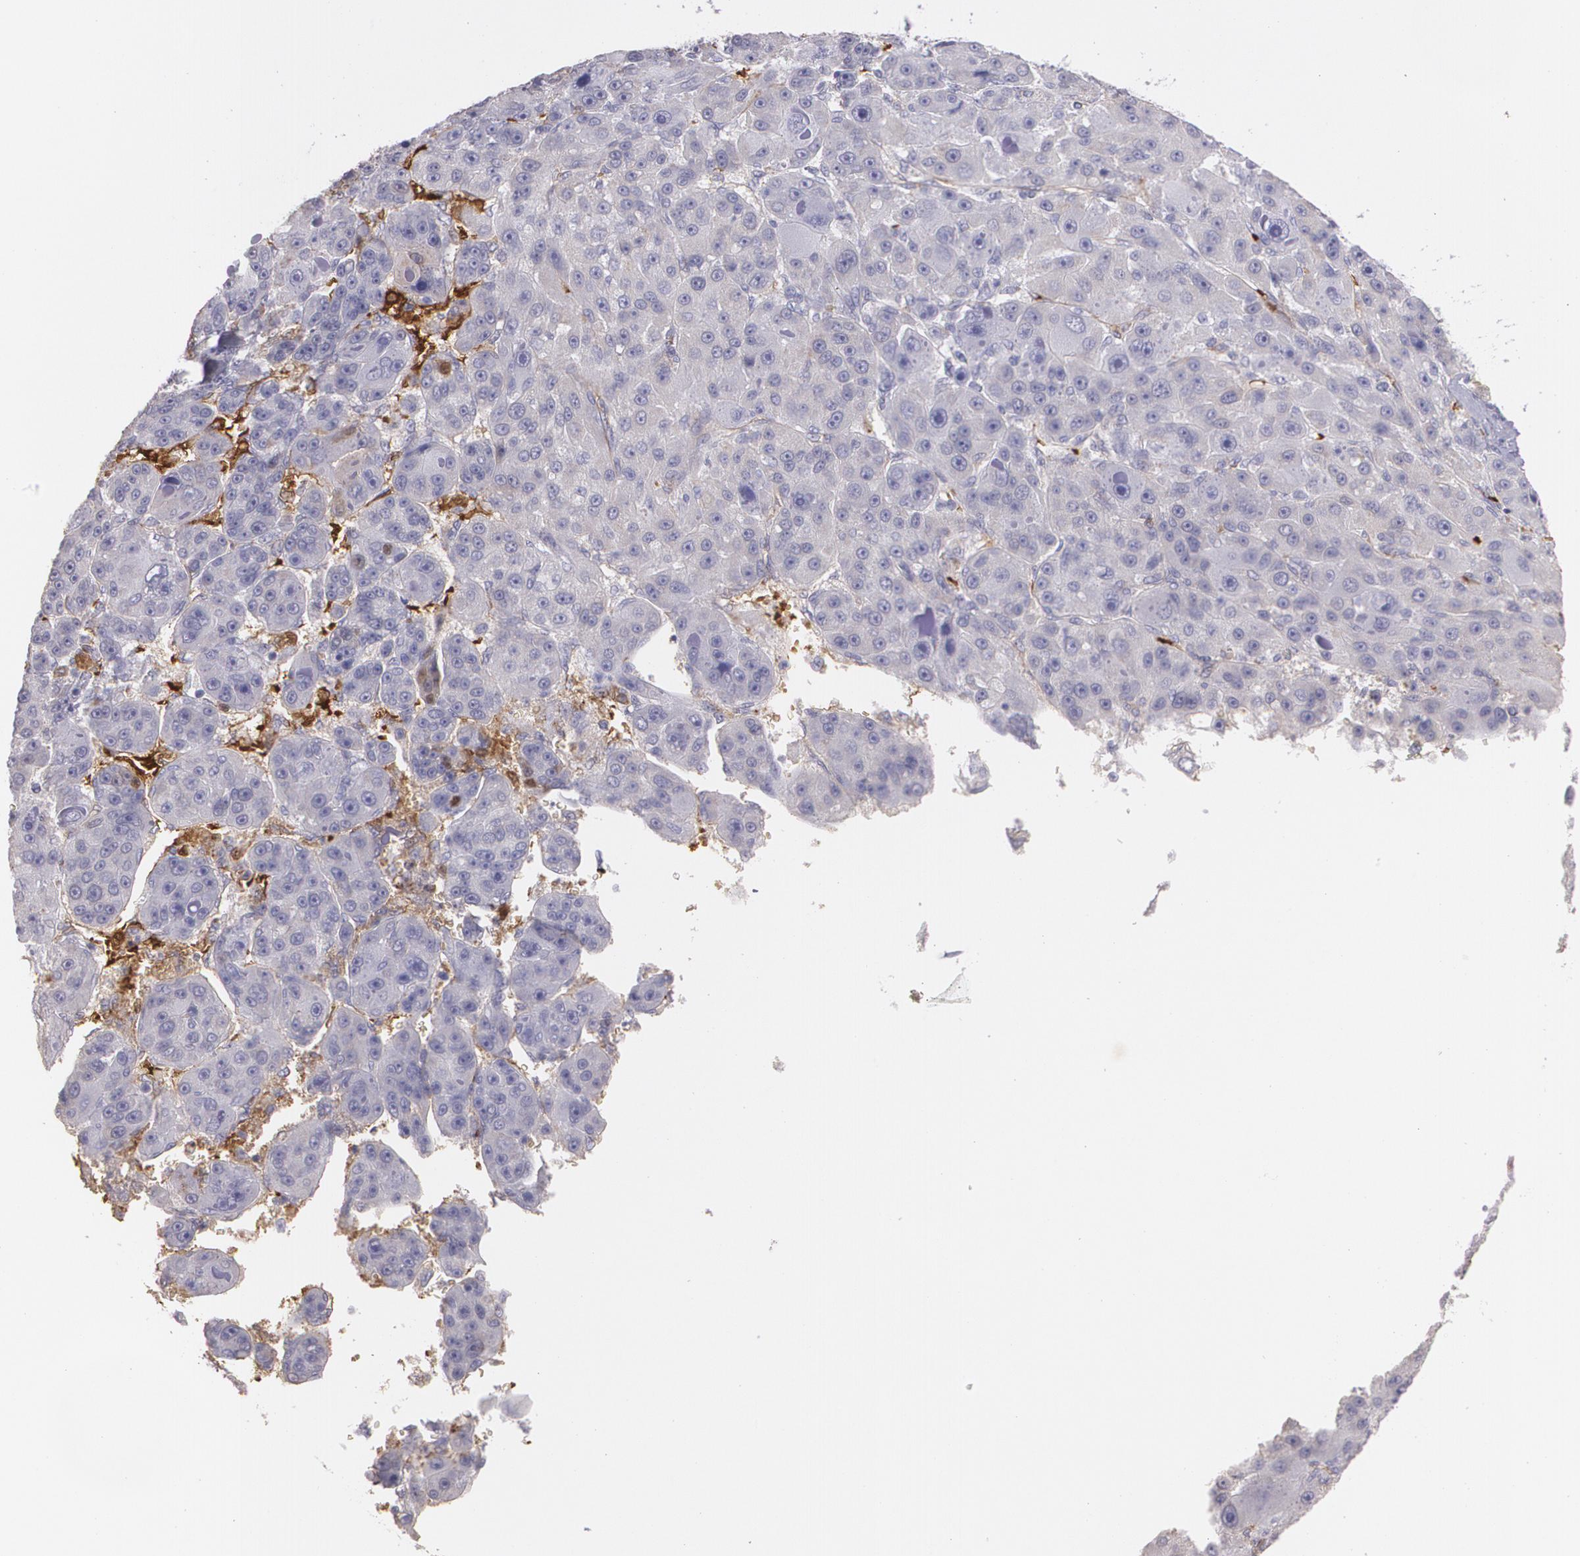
{"staining": {"intensity": "negative", "quantity": "none", "location": "none"}, "tissue": "liver cancer", "cell_type": "Tumor cells", "image_type": "cancer", "snomed": [{"axis": "morphology", "description": "Carcinoma, Hepatocellular, NOS"}, {"axis": "topography", "description": "Liver"}], "caption": "Immunohistochemistry (IHC) of liver cancer (hepatocellular carcinoma) displays no staining in tumor cells.", "gene": "ACE", "patient": {"sex": "male", "age": 76}}